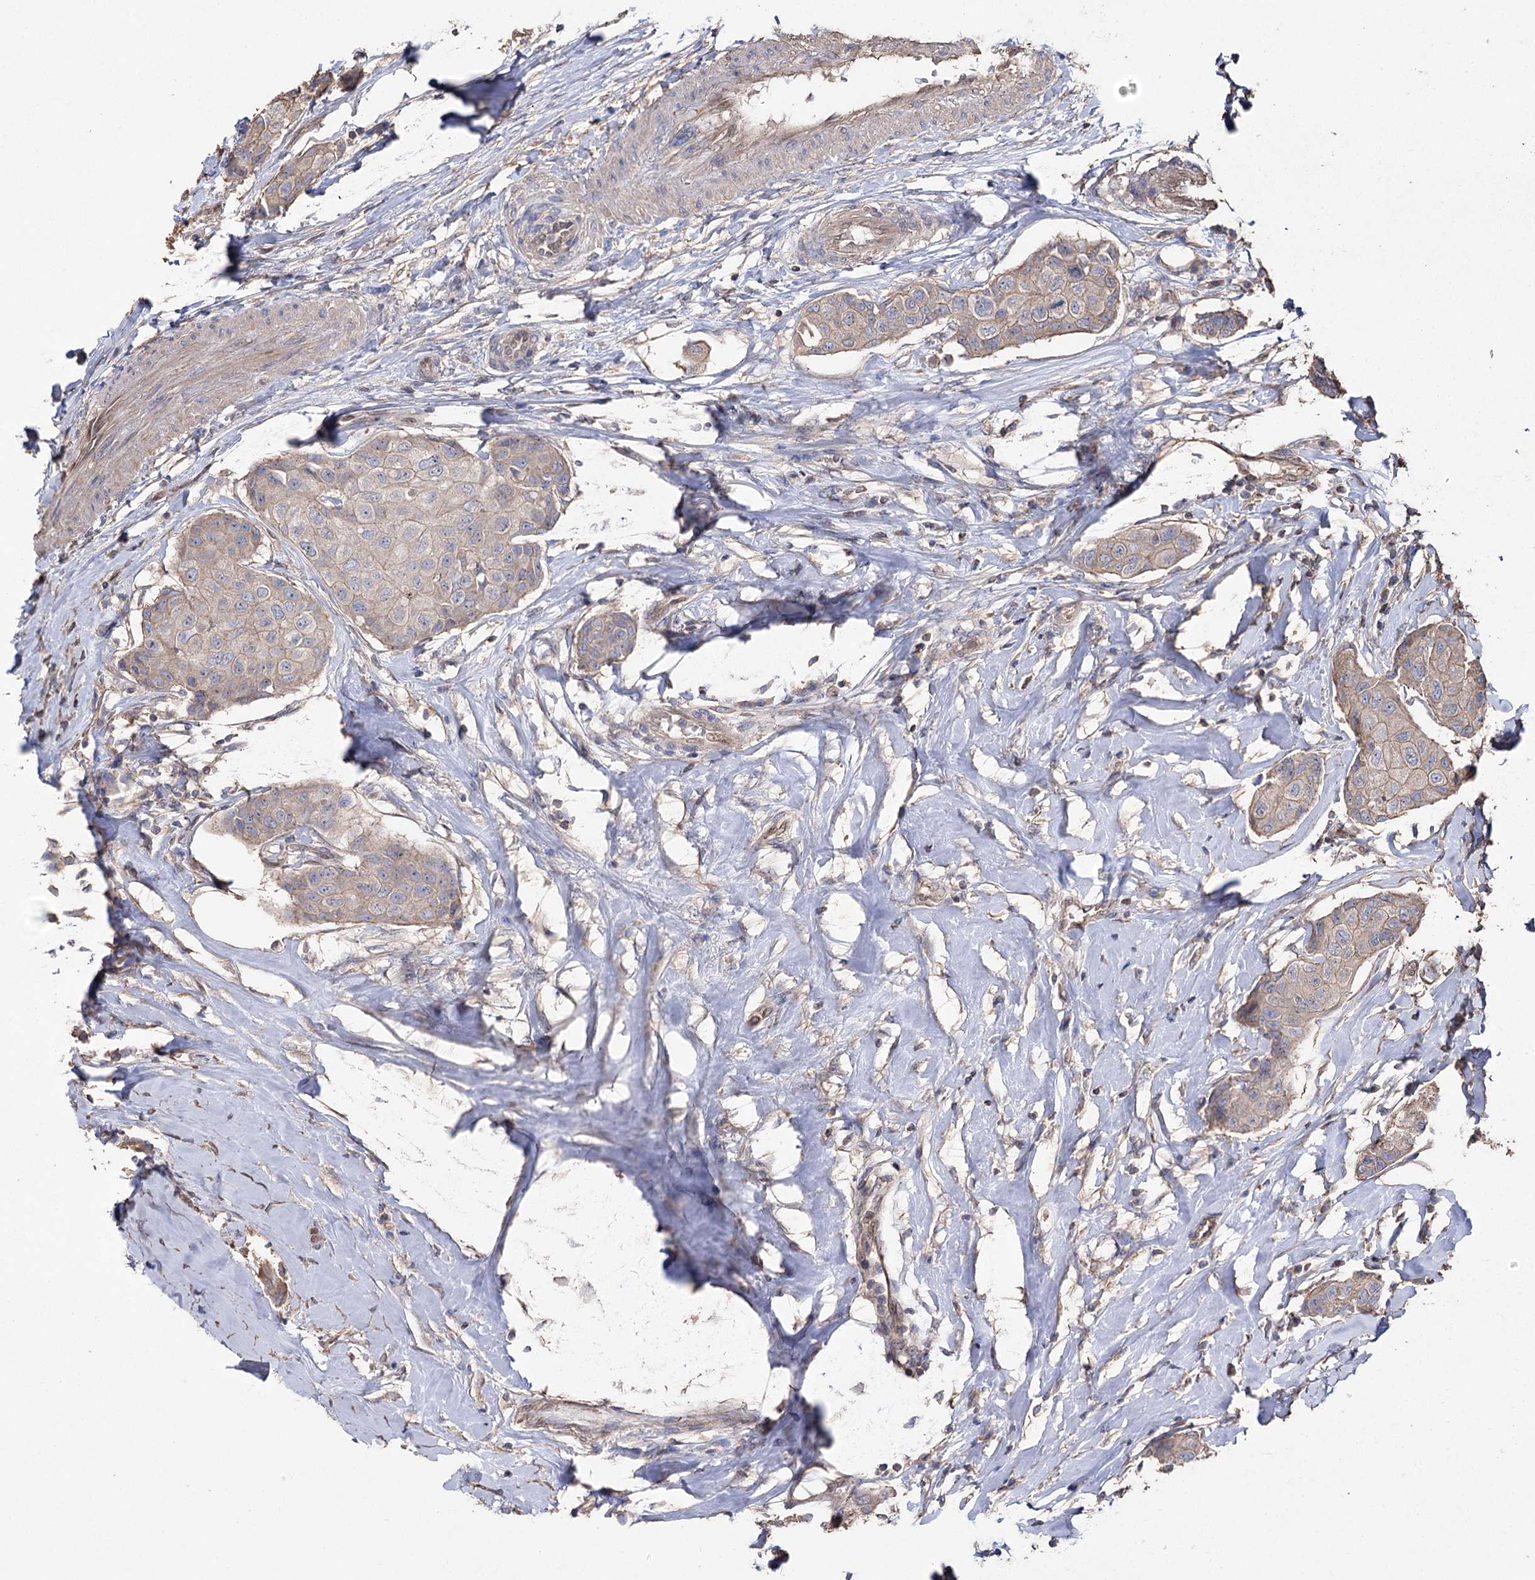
{"staining": {"intensity": "weak", "quantity": "<25%", "location": "cytoplasmic/membranous"}, "tissue": "breast cancer", "cell_type": "Tumor cells", "image_type": "cancer", "snomed": [{"axis": "morphology", "description": "Duct carcinoma"}, {"axis": "topography", "description": "Breast"}], "caption": "Immunohistochemical staining of human infiltrating ductal carcinoma (breast) reveals no significant positivity in tumor cells.", "gene": "FAM13B", "patient": {"sex": "female", "age": 80}}